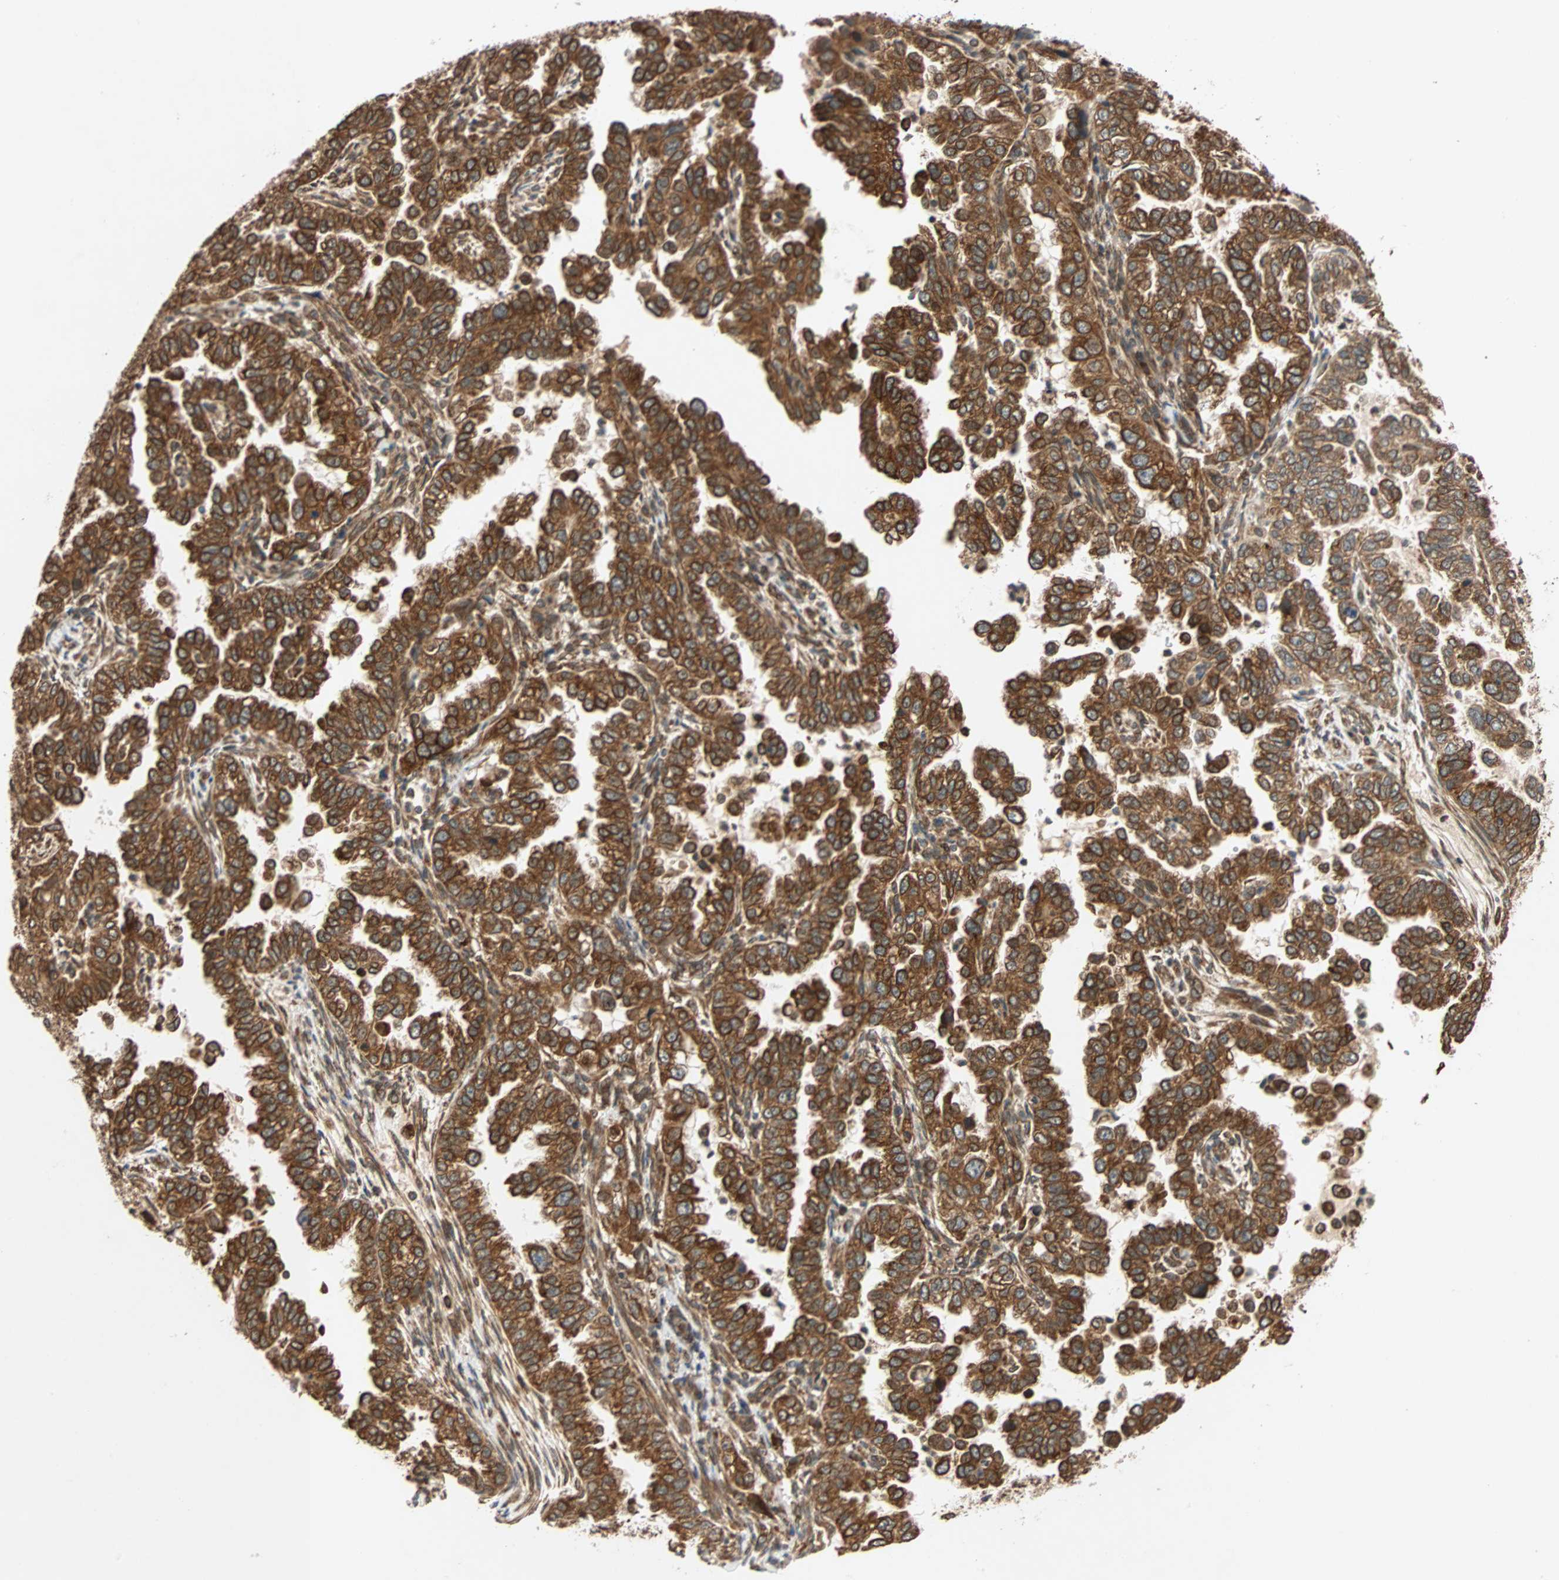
{"staining": {"intensity": "strong", "quantity": ">75%", "location": "cytoplasmic/membranous"}, "tissue": "endometrial cancer", "cell_type": "Tumor cells", "image_type": "cancer", "snomed": [{"axis": "morphology", "description": "Adenocarcinoma, NOS"}, {"axis": "topography", "description": "Endometrium"}], "caption": "Human endometrial adenocarcinoma stained for a protein (brown) displays strong cytoplasmic/membranous positive positivity in about >75% of tumor cells.", "gene": "AUP1", "patient": {"sex": "female", "age": 85}}